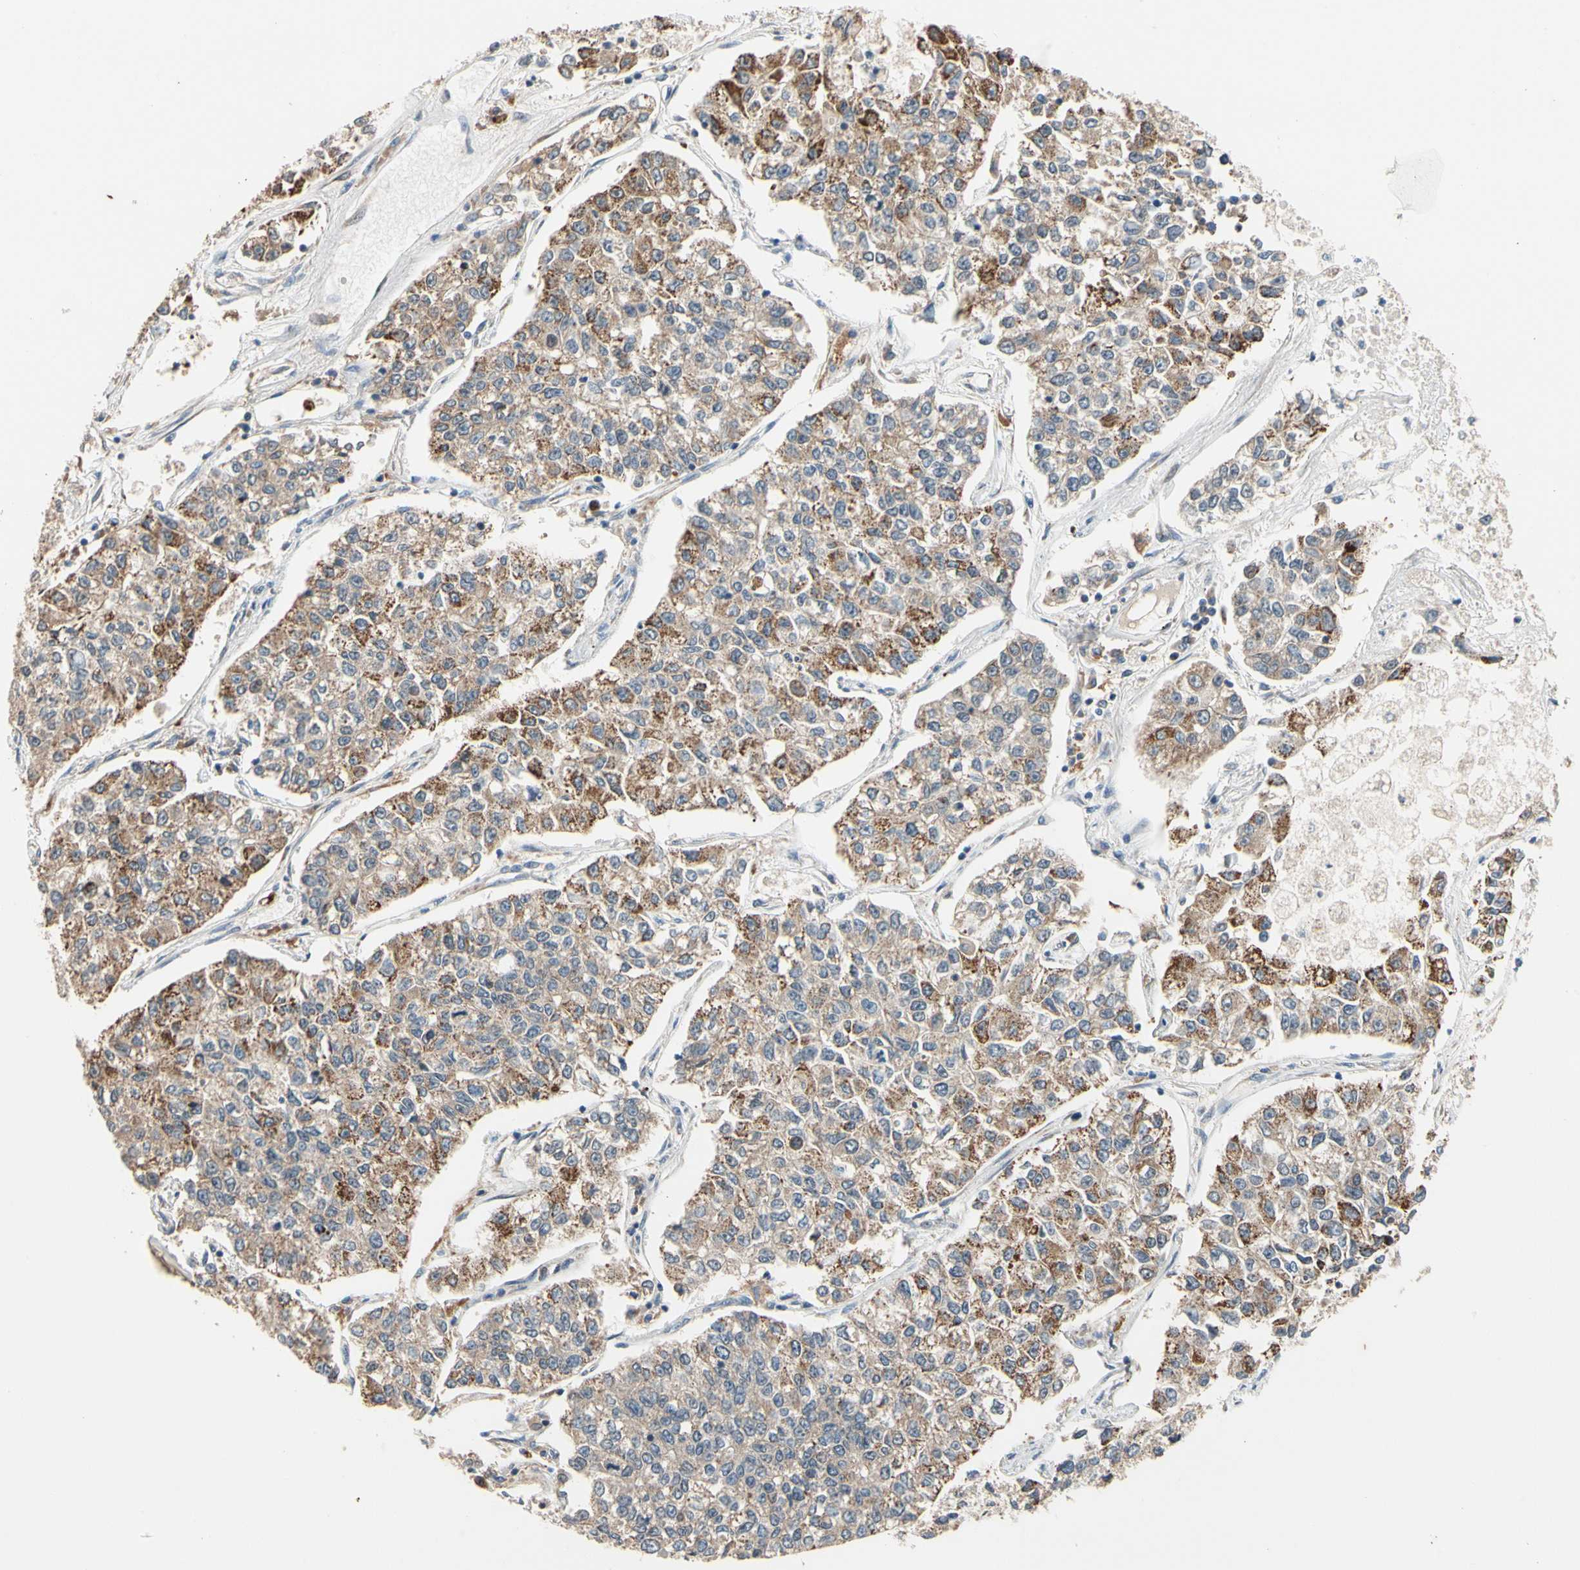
{"staining": {"intensity": "moderate", "quantity": "25%-75%", "location": "cytoplasmic/membranous"}, "tissue": "lung cancer", "cell_type": "Tumor cells", "image_type": "cancer", "snomed": [{"axis": "morphology", "description": "Adenocarcinoma, NOS"}, {"axis": "topography", "description": "Lung"}], "caption": "Adenocarcinoma (lung) tissue shows moderate cytoplasmic/membranous positivity in about 25%-75% of tumor cells (DAB IHC with brightfield microscopy, high magnification).", "gene": "ANKHD1", "patient": {"sex": "male", "age": 49}}